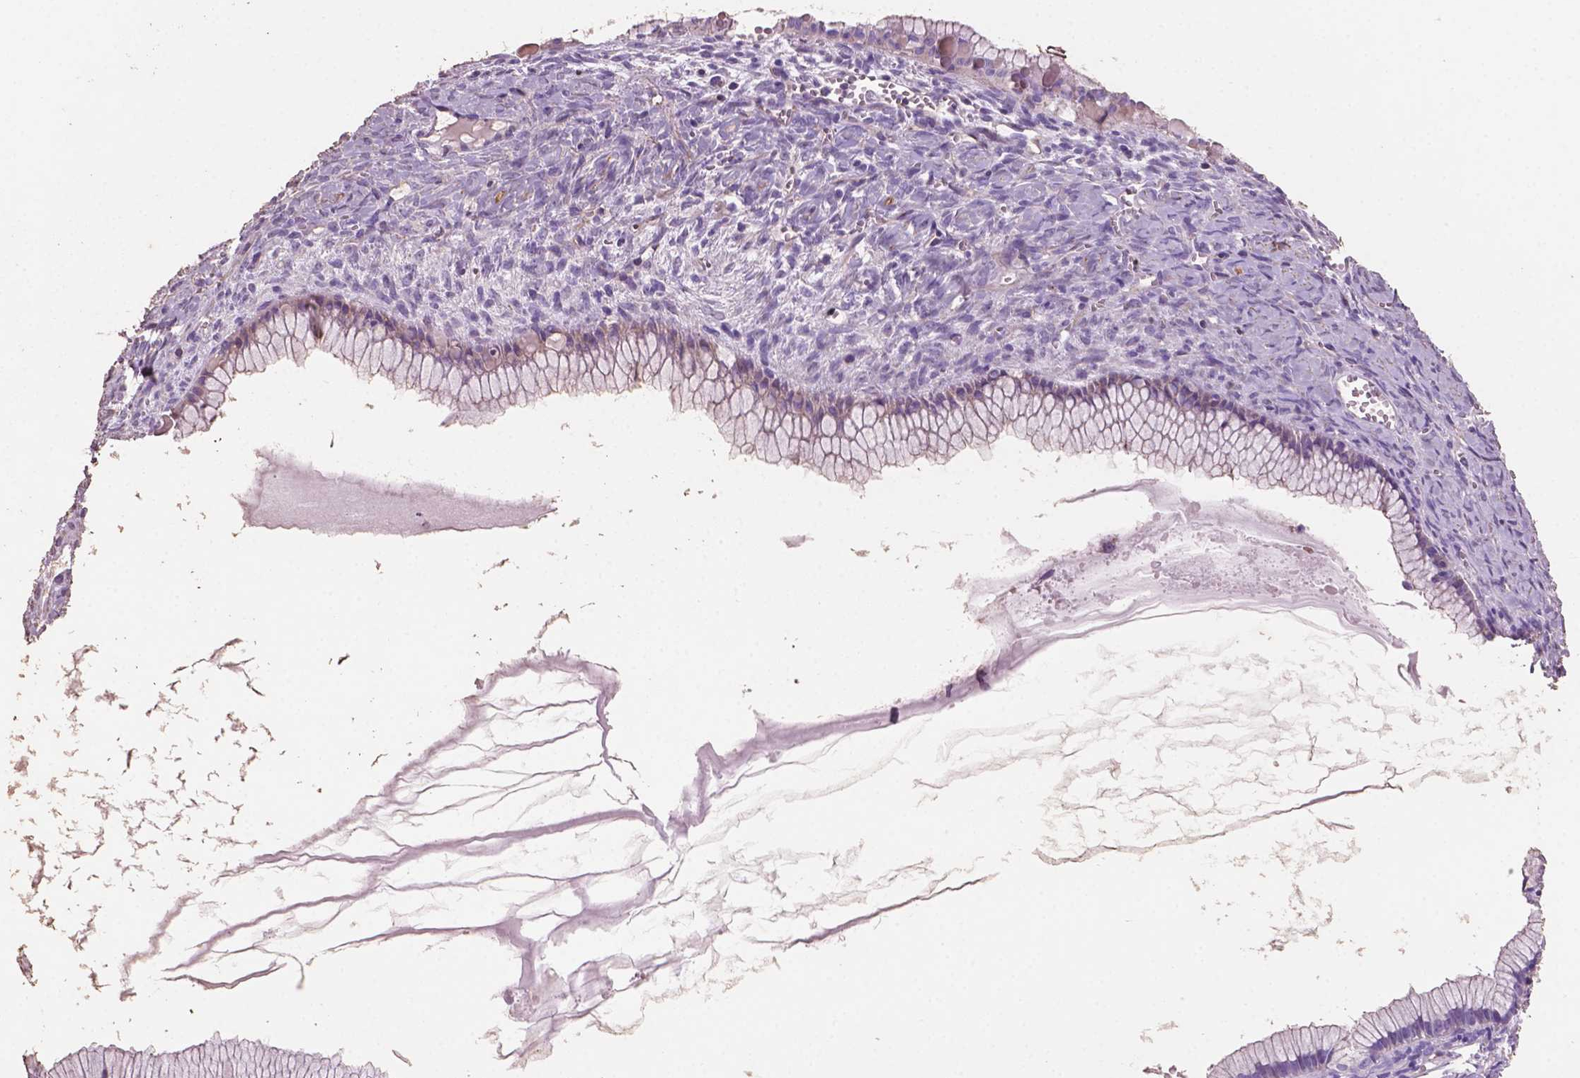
{"staining": {"intensity": "negative", "quantity": "none", "location": "none"}, "tissue": "ovarian cancer", "cell_type": "Tumor cells", "image_type": "cancer", "snomed": [{"axis": "morphology", "description": "Cystadenocarcinoma, mucinous, NOS"}, {"axis": "topography", "description": "Ovary"}], "caption": "Protein analysis of mucinous cystadenocarcinoma (ovarian) displays no significant staining in tumor cells.", "gene": "COMMD4", "patient": {"sex": "female", "age": 41}}